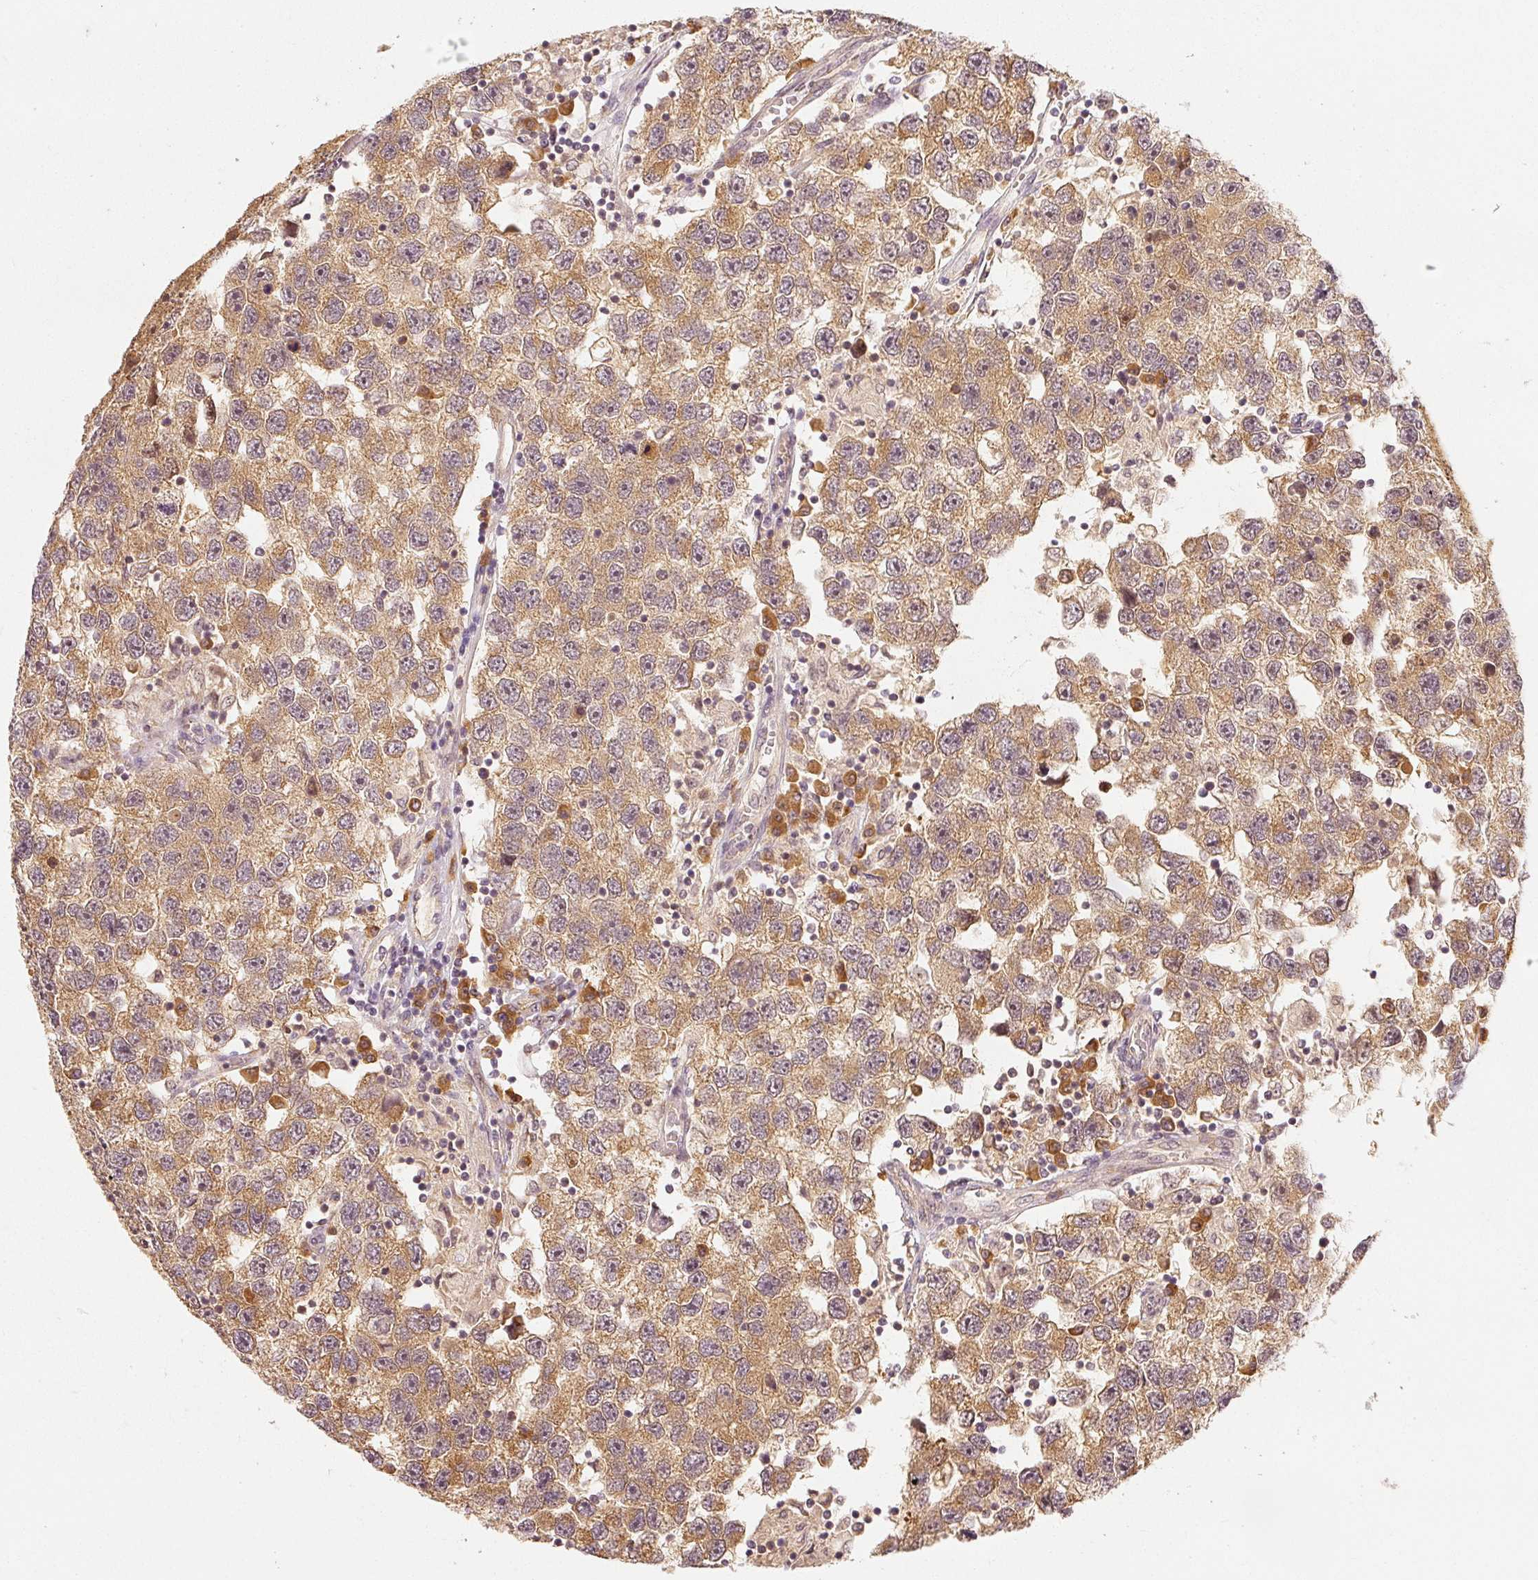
{"staining": {"intensity": "moderate", "quantity": ">75%", "location": "cytoplasmic/membranous"}, "tissue": "testis cancer", "cell_type": "Tumor cells", "image_type": "cancer", "snomed": [{"axis": "morphology", "description": "Seminoma, NOS"}, {"axis": "topography", "description": "Testis"}], "caption": "This photomicrograph displays IHC staining of human testis cancer, with medium moderate cytoplasmic/membranous positivity in approximately >75% of tumor cells.", "gene": "EEF1A2", "patient": {"sex": "male", "age": 26}}